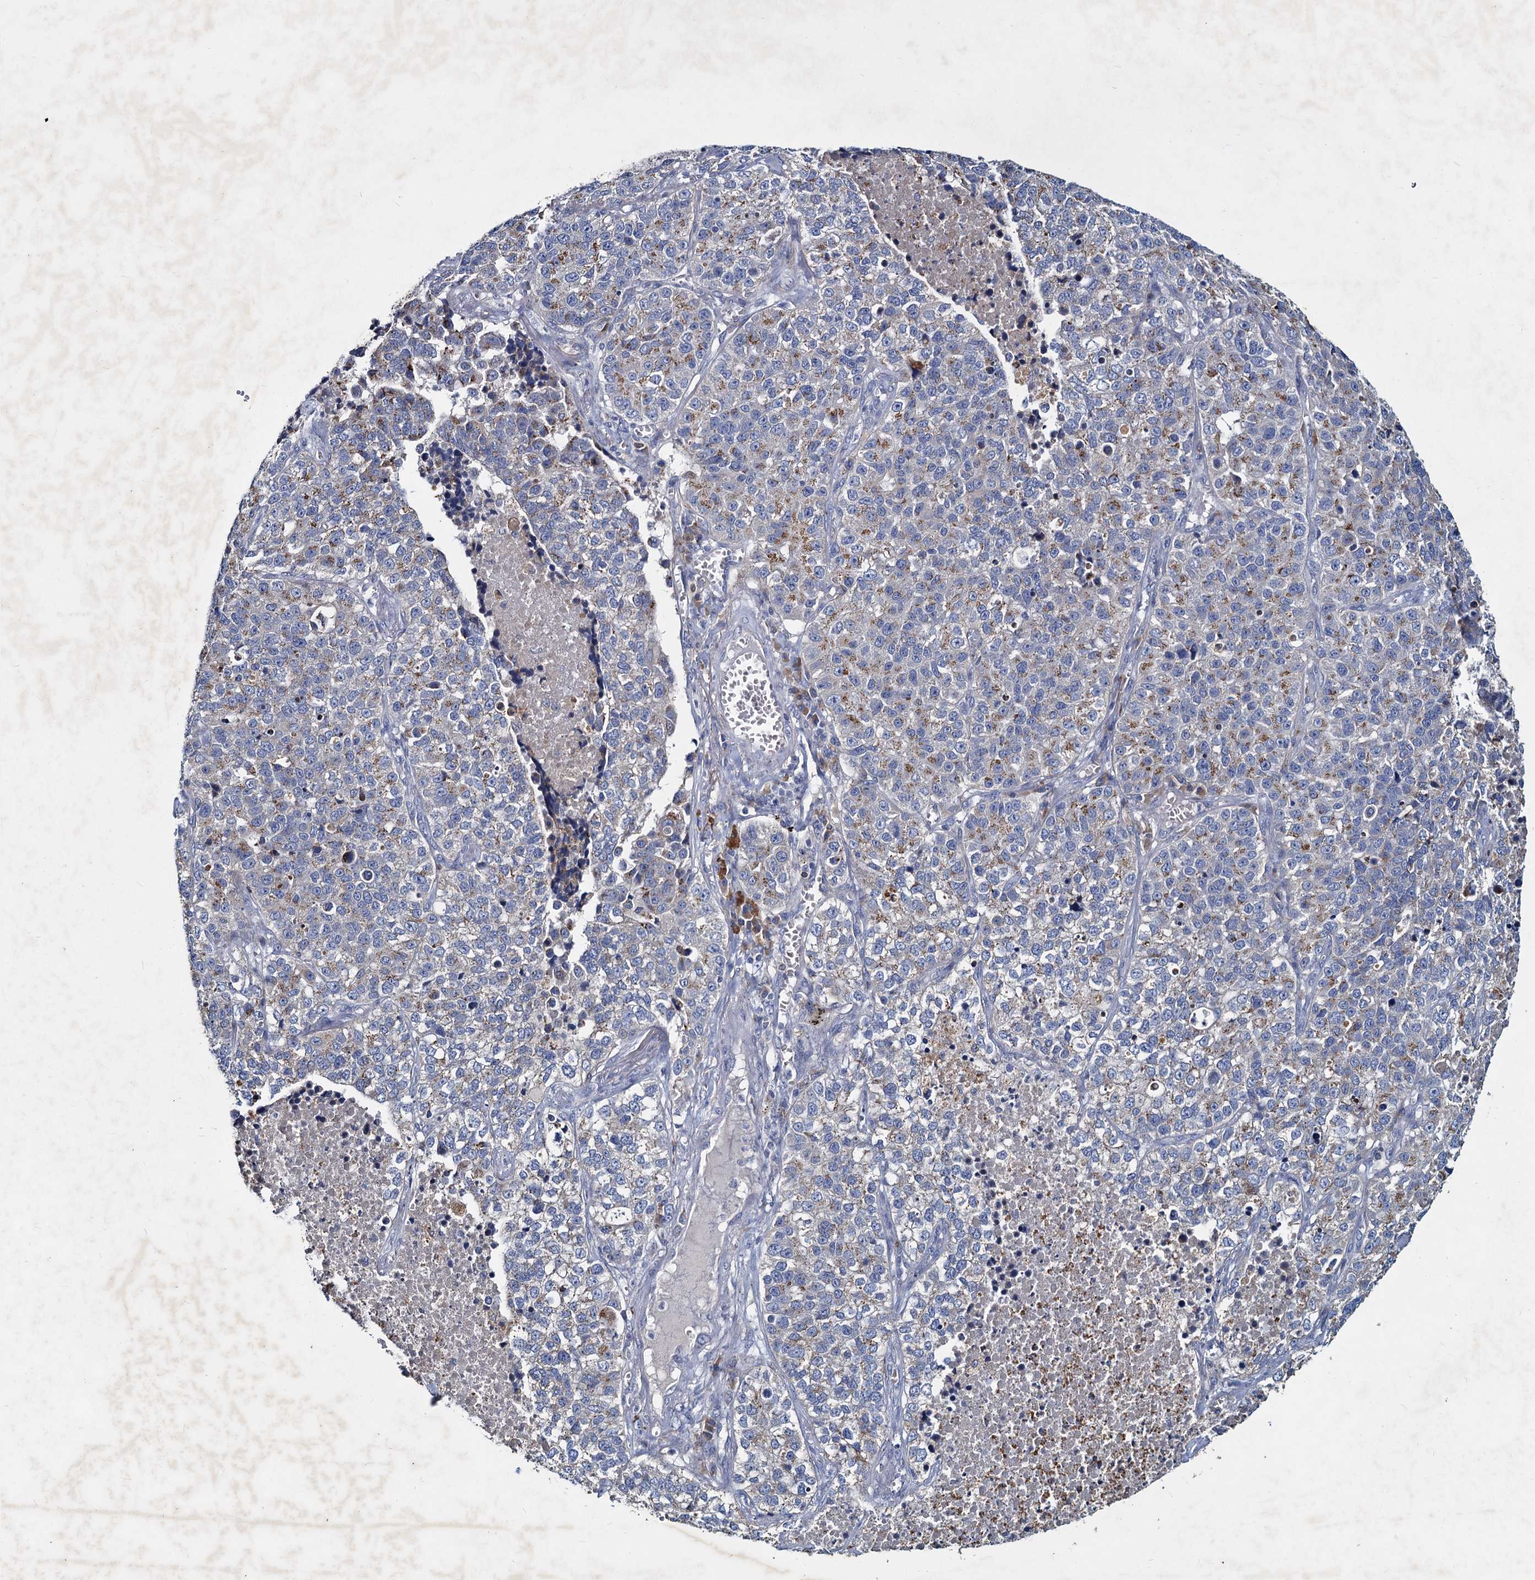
{"staining": {"intensity": "moderate", "quantity": "<25%", "location": "cytoplasmic/membranous"}, "tissue": "lung cancer", "cell_type": "Tumor cells", "image_type": "cancer", "snomed": [{"axis": "morphology", "description": "Adenocarcinoma, NOS"}, {"axis": "topography", "description": "Lung"}], "caption": "Brown immunohistochemical staining in human adenocarcinoma (lung) demonstrates moderate cytoplasmic/membranous expression in about <25% of tumor cells.", "gene": "TMX2", "patient": {"sex": "male", "age": 49}}